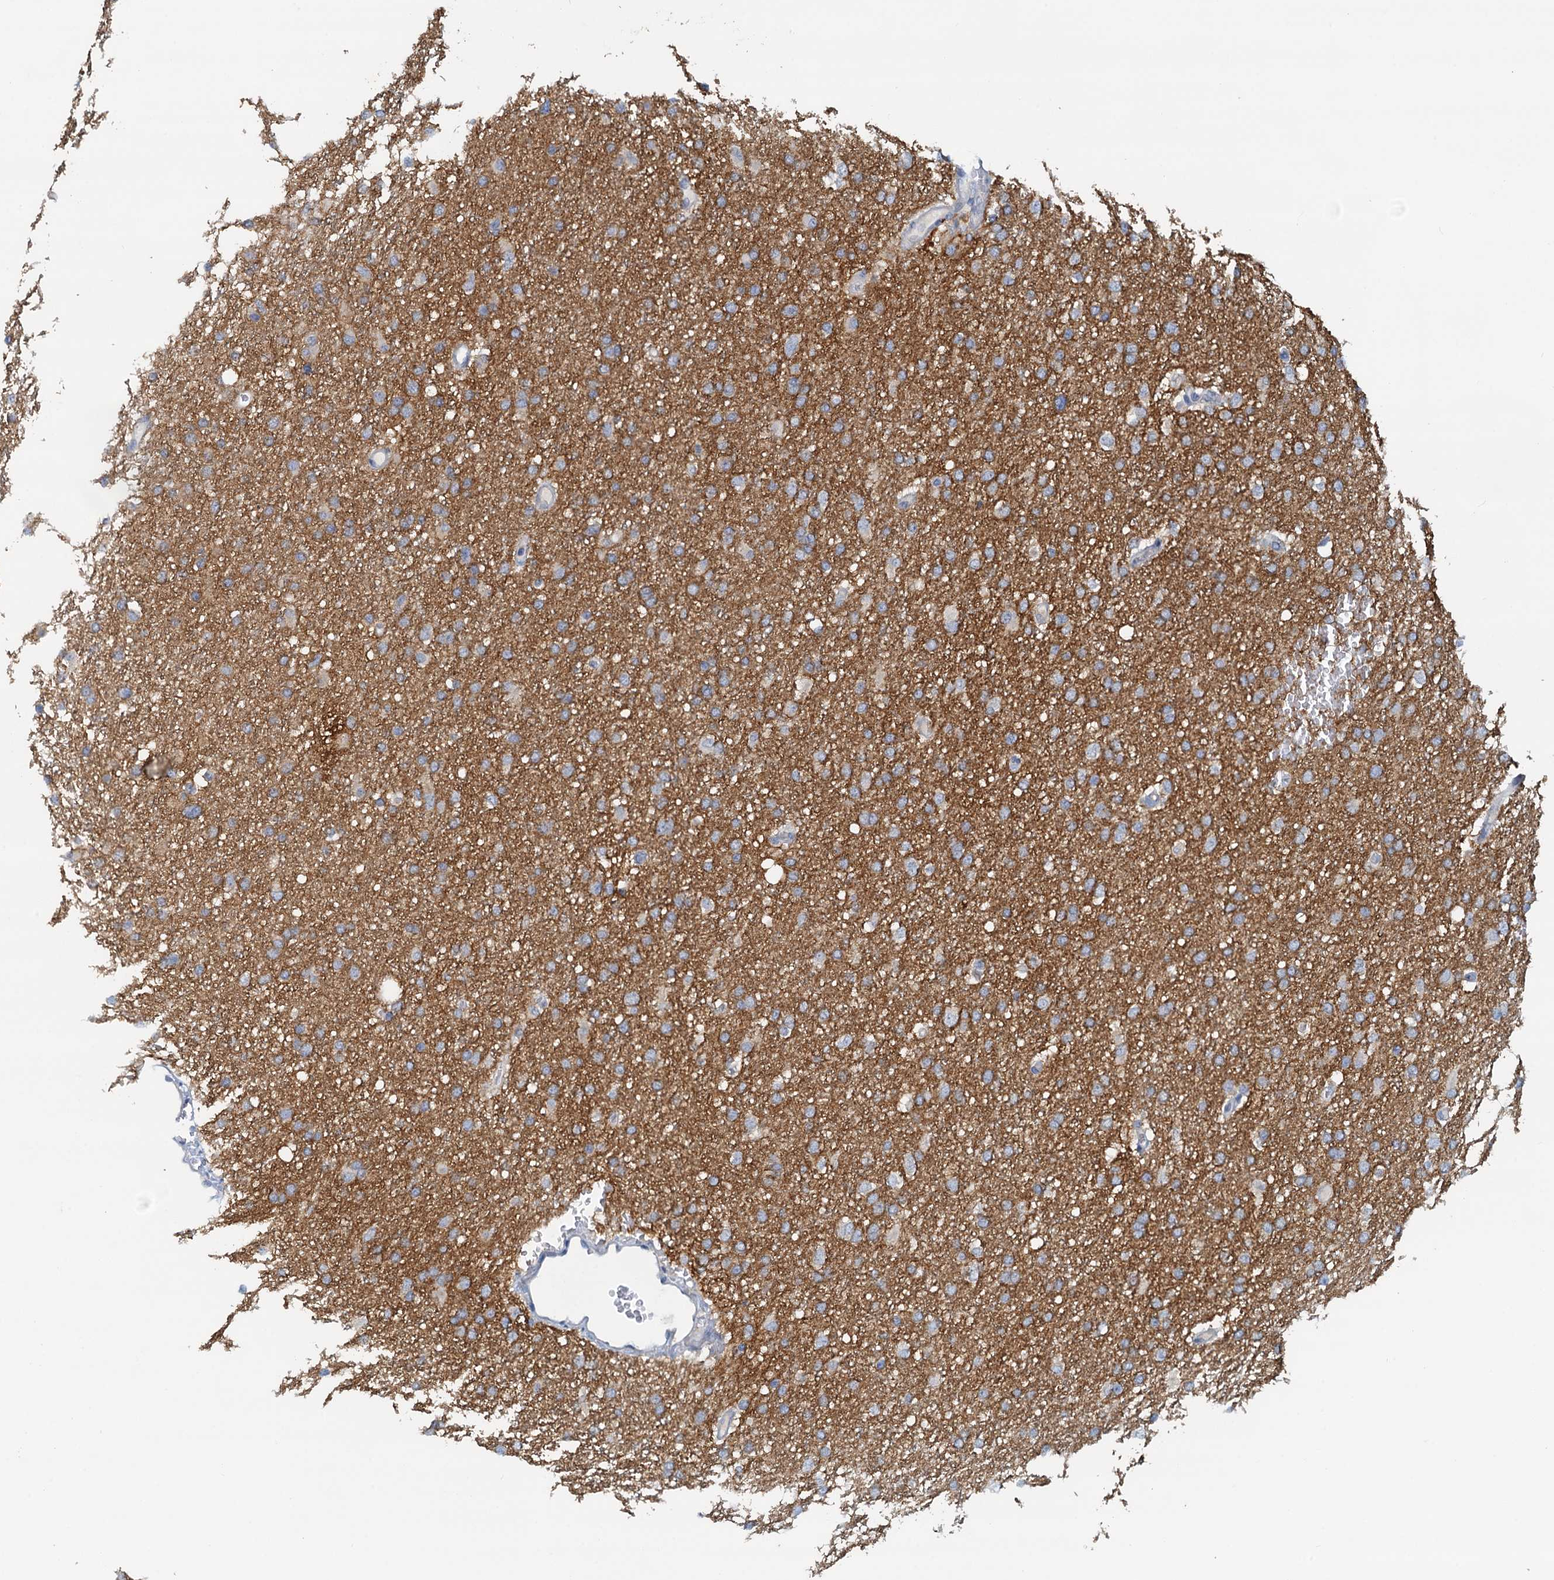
{"staining": {"intensity": "negative", "quantity": "none", "location": "none"}, "tissue": "glioma", "cell_type": "Tumor cells", "image_type": "cancer", "snomed": [{"axis": "morphology", "description": "Glioma, malignant, High grade"}, {"axis": "topography", "description": "Cerebral cortex"}], "caption": "Tumor cells show no significant protein expression in glioma.", "gene": "DTD1", "patient": {"sex": "female", "age": 36}}